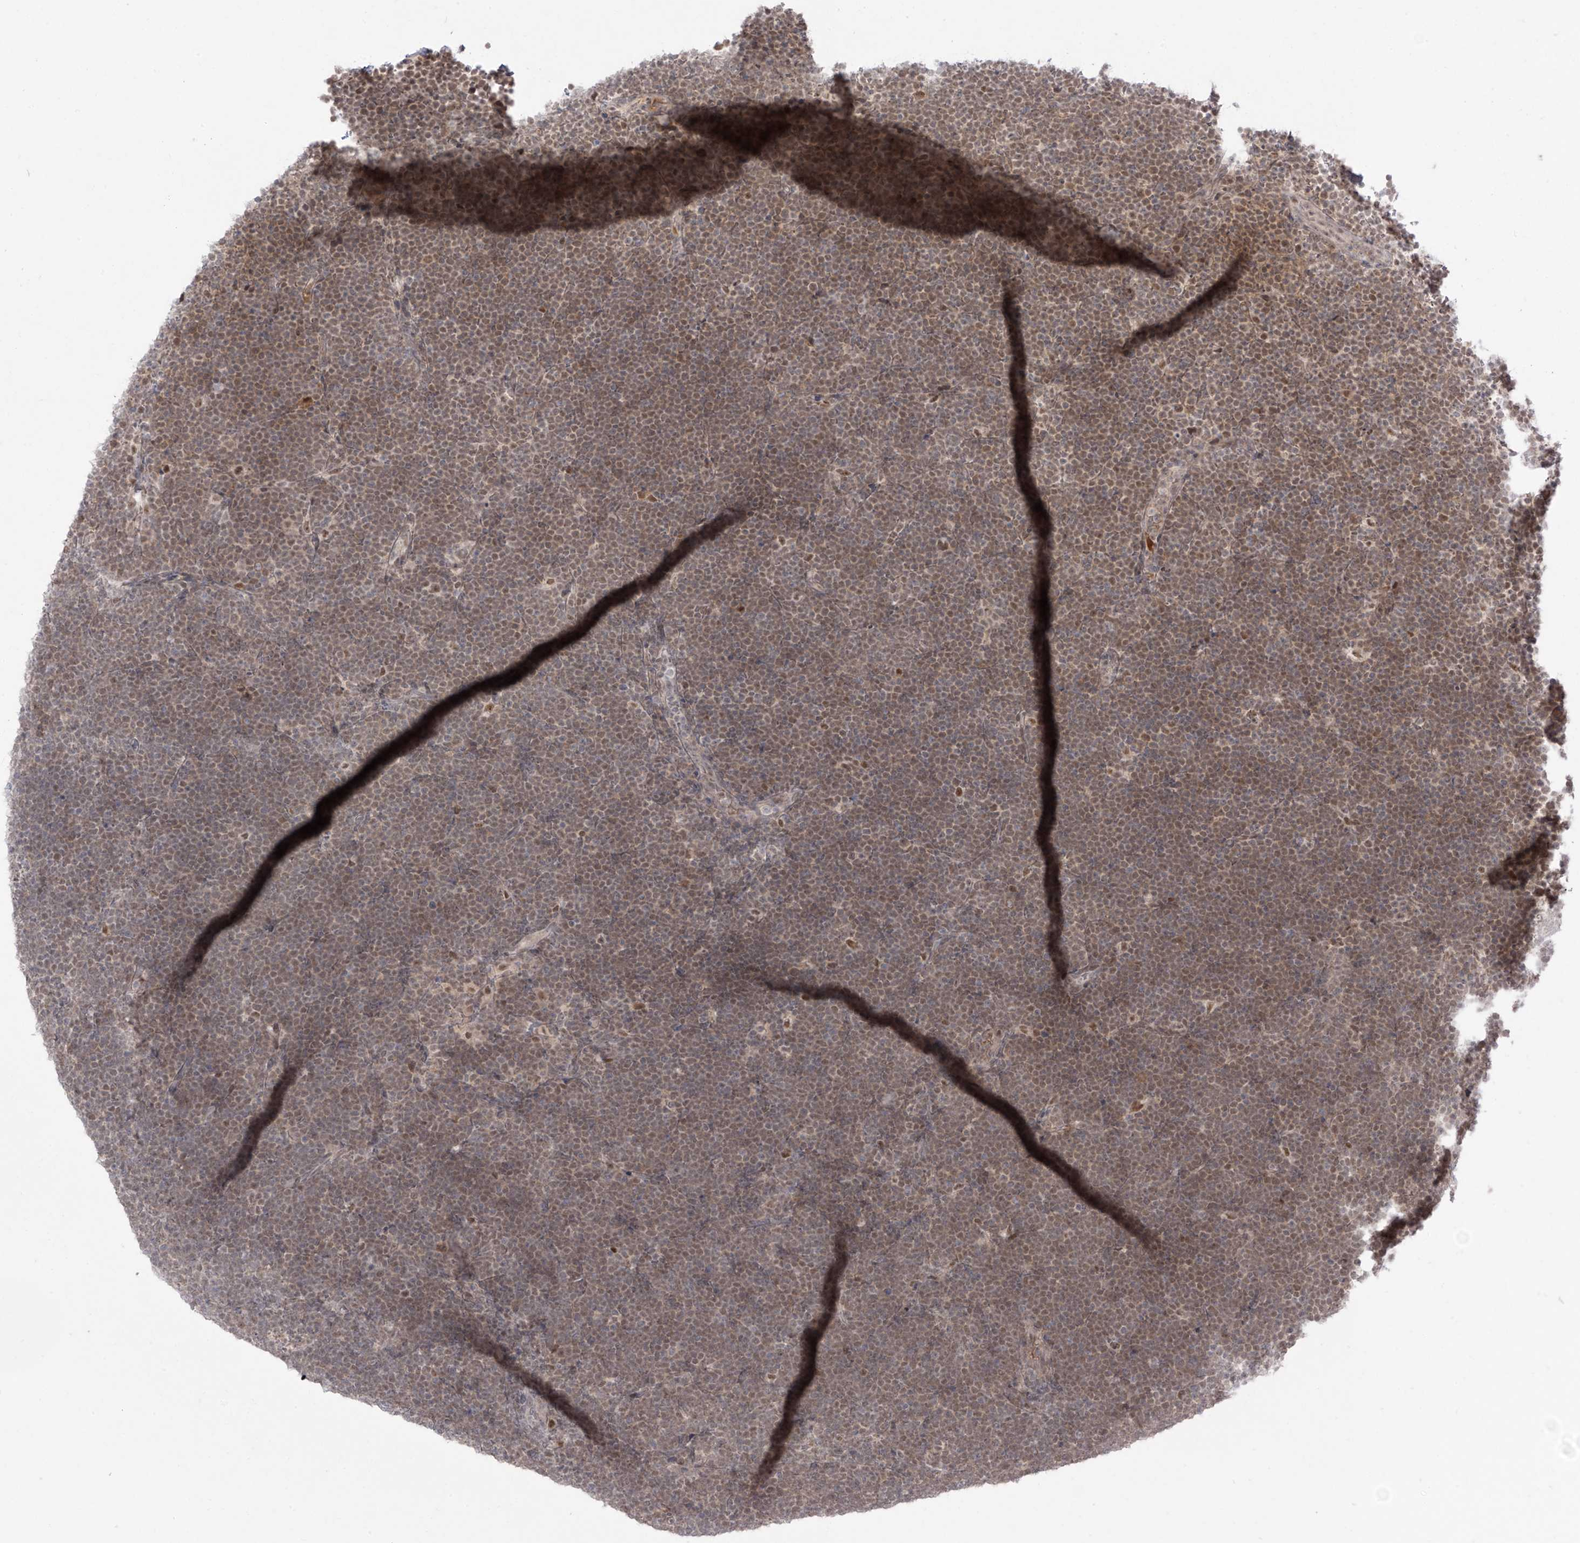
{"staining": {"intensity": "moderate", "quantity": ">75%", "location": "nuclear"}, "tissue": "lymphoma", "cell_type": "Tumor cells", "image_type": "cancer", "snomed": [{"axis": "morphology", "description": "Malignant lymphoma, non-Hodgkin's type, High grade"}, {"axis": "topography", "description": "Lymph node"}], "caption": "High-magnification brightfield microscopy of lymphoma stained with DAB (brown) and counterstained with hematoxylin (blue). tumor cells exhibit moderate nuclear staining is appreciated in approximately>75% of cells.", "gene": "OGT", "patient": {"sex": "male", "age": 13}}